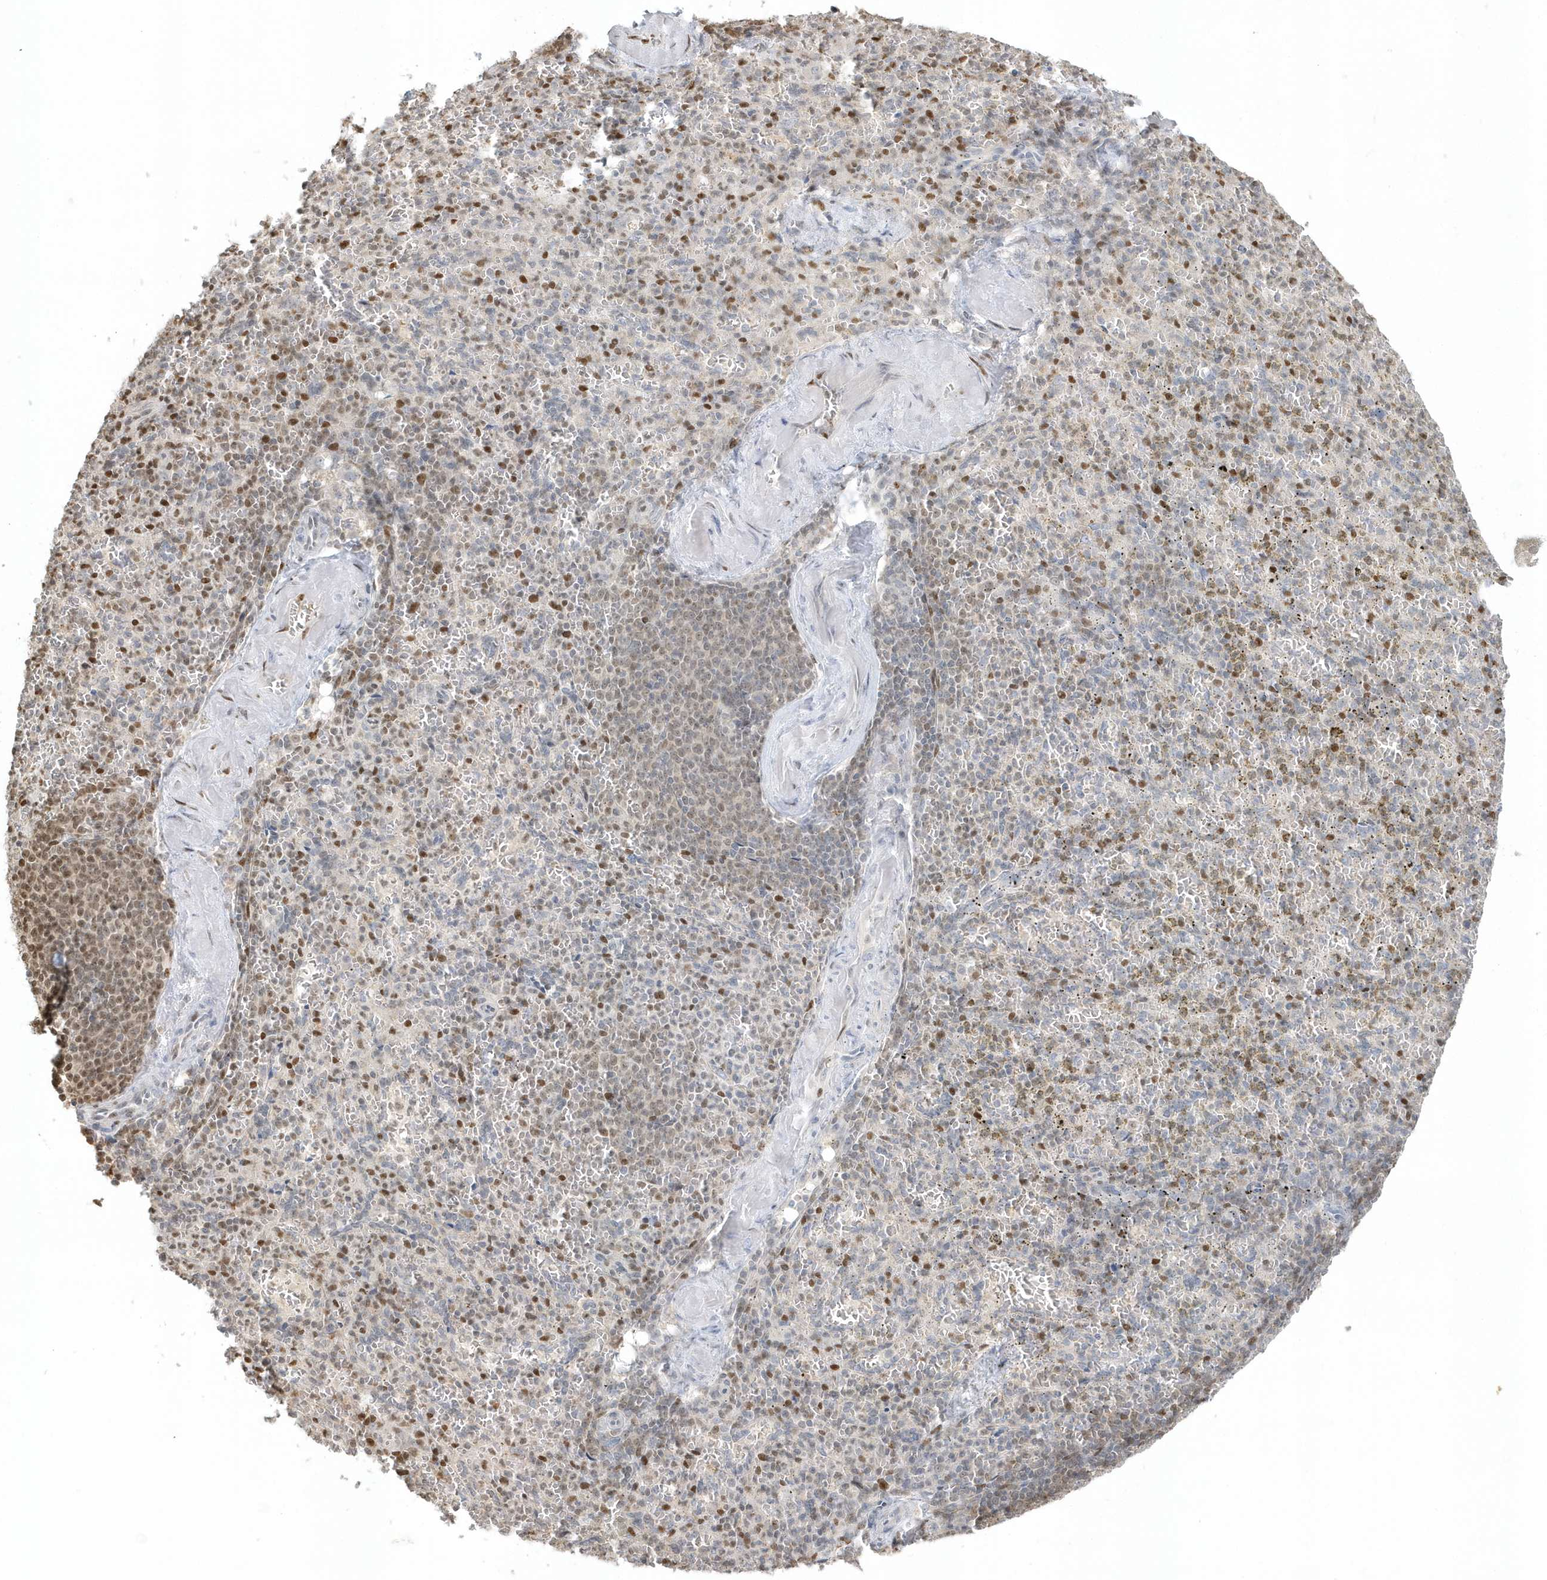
{"staining": {"intensity": "moderate", "quantity": "<25%", "location": "nuclear"}, "tissue": "spleen", "cell_type": "Cells in red pulp", "image_type": "normal", "snomed": [{"axis": "morphology", "description": "Normal tissue, NOS"}, {"axis": "topography", "description": "Spleen"}], "caption": "Immunohistochemical staining of normal spleen shows moderate nuclear protein positivity in about <25% of cells in red pulp.", "gene": "SUMO2", "patient": {"sex": "female", "age": 74}}